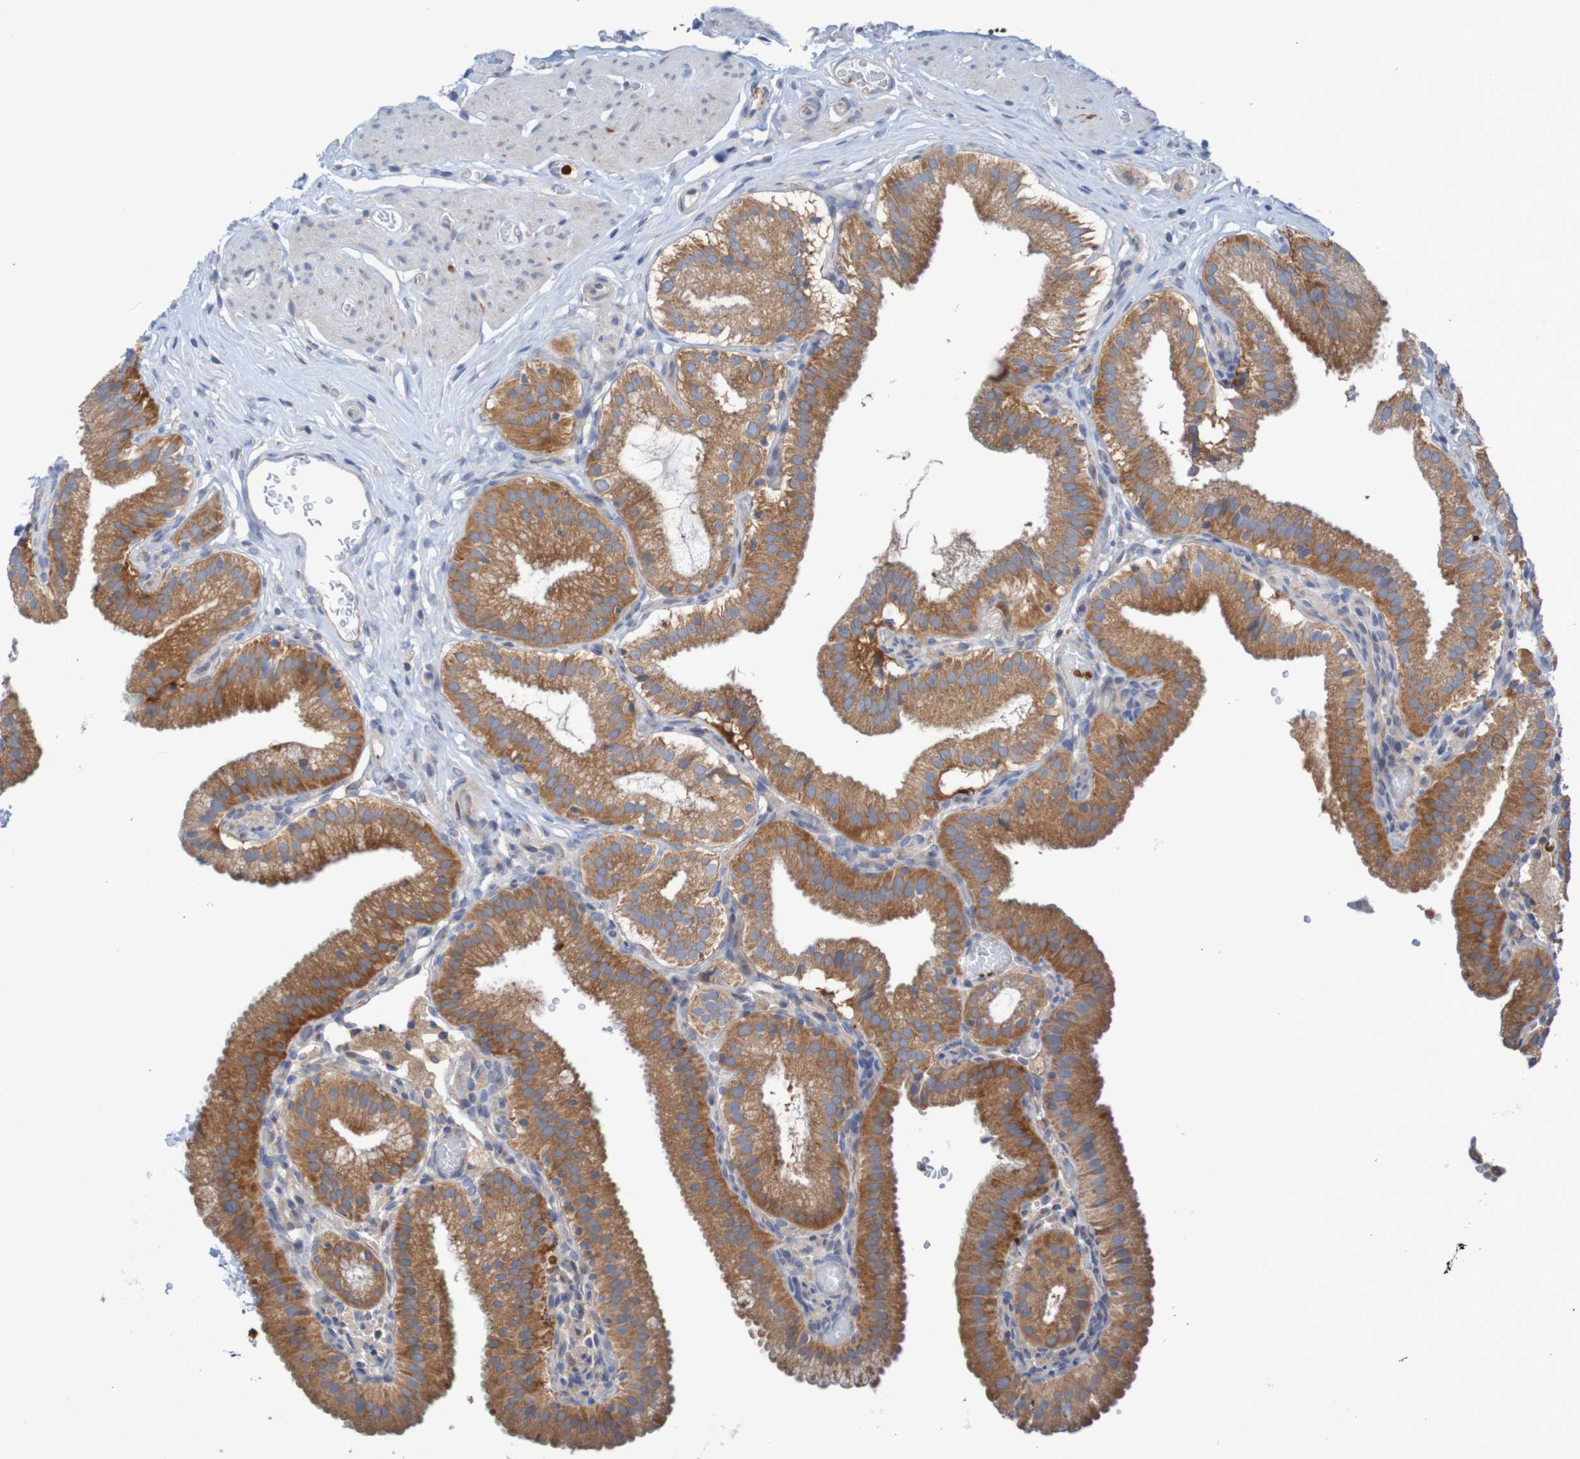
{"staining": {"intensity": "moderate", "quantity": ">75%", "location": "cytoplasmic/membranous"}, "tissue": "gallbladder", "cell_type": "Glandular cells", "image_type": "normal", "snomed": [{"axis": "morphology", "description": "Normal tissue, NOS"}, {"axis": "topography", "description": "Gallbladder"}], "caption": "Immunohistochemistry of normal human gallbladder shows medium levels of moderate cytoplasmic/membranous expression in approximately >75% of glandular cells.", "gene": "PARP4", "patient": {"sex": "male", "age": 54}}